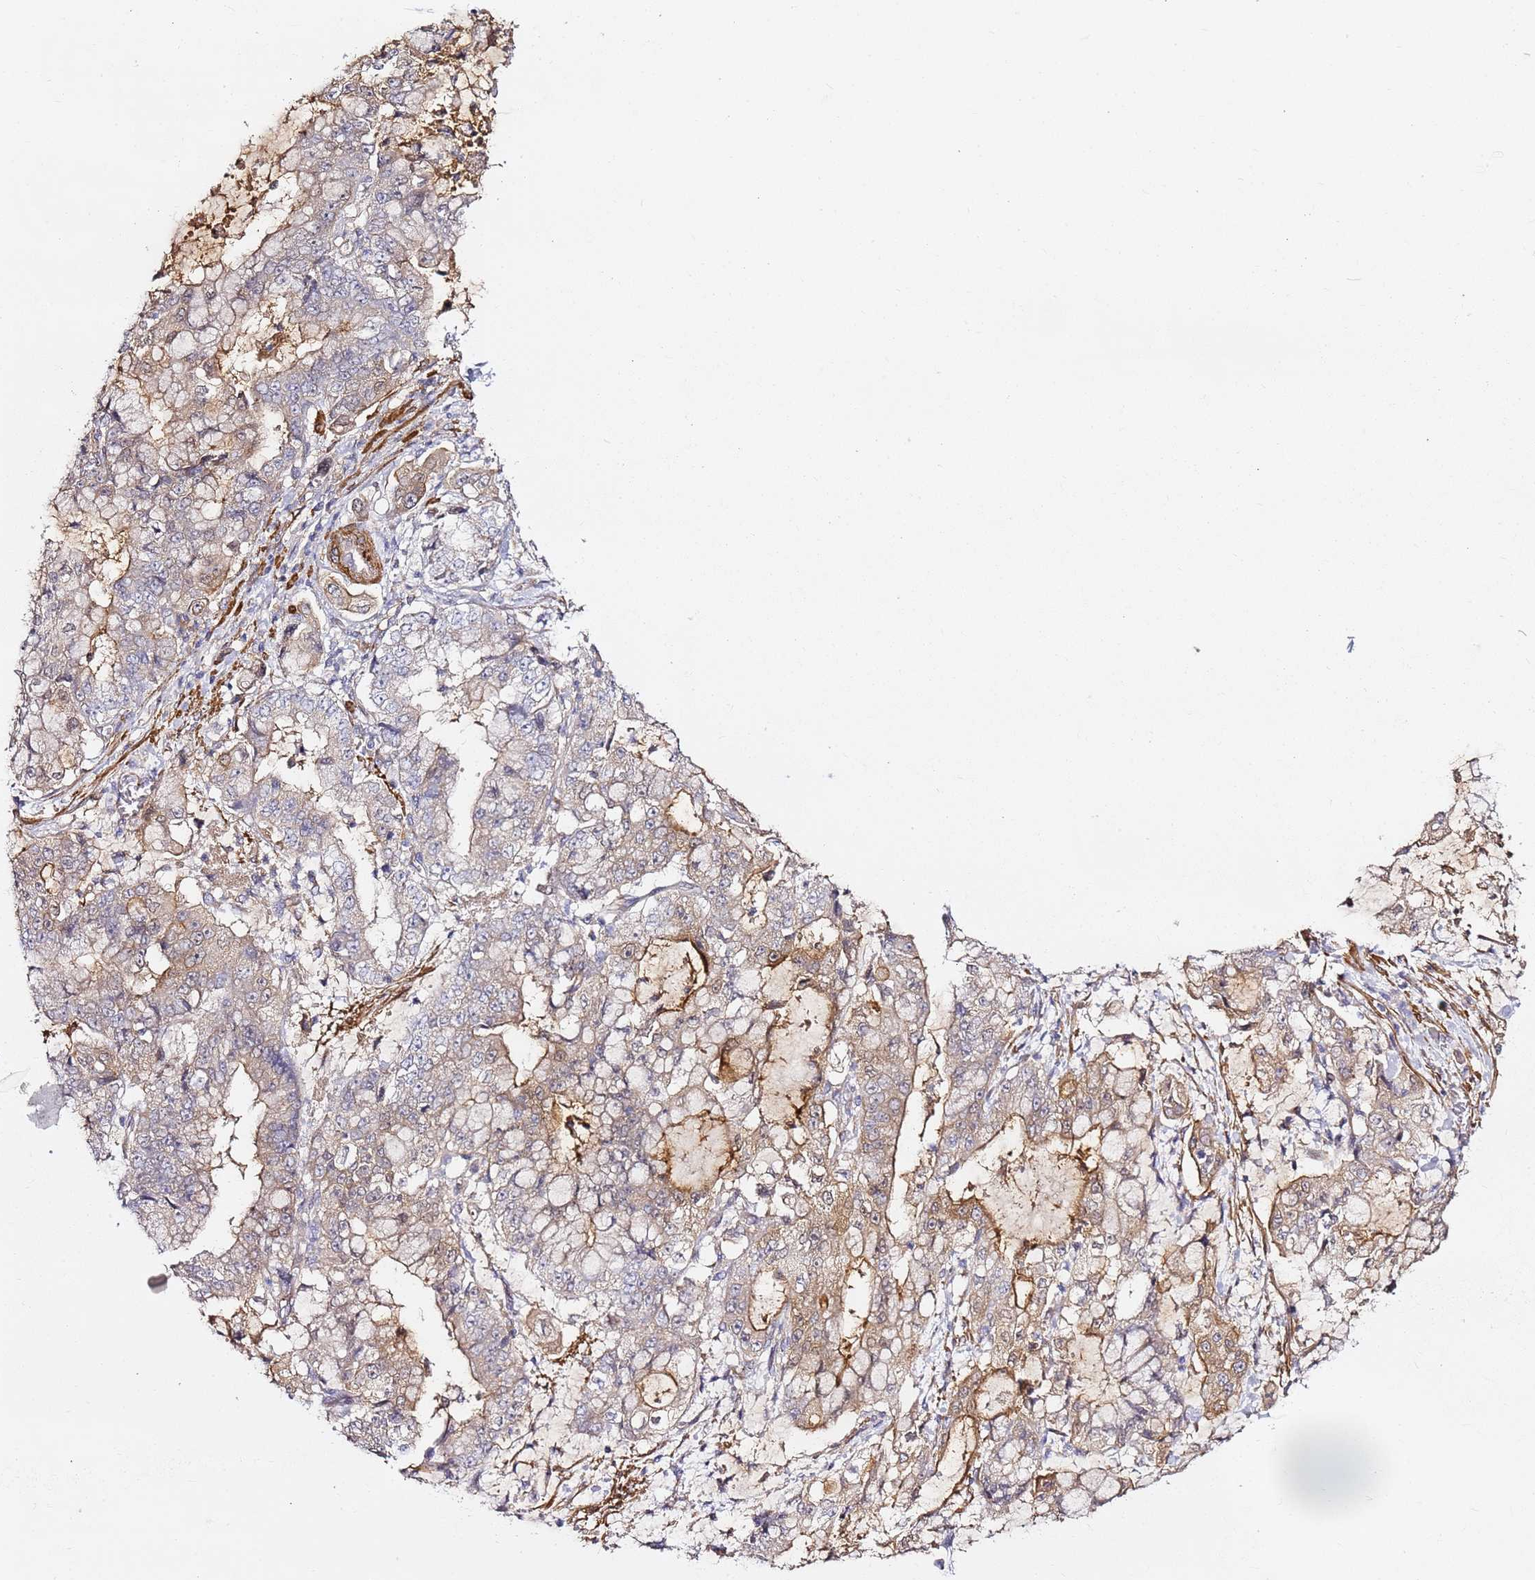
{"staining": {"intensity": "weak", "quantity": "25%-75%", "location": "cytoplasmic/membranous"}, "tissue": "stomach cancer", "cell_type": "Tumor cells", "image_type": "cancer", "snomed": [{"axis": "morphology", "description": "Adenocarcinoma, NOS"}, {"axis": "topography", "description": "Stomach"}], "caption": "Human stomach cancer (adenocarcinoma) stained for a protein (brown) demonstrates weak cytoplasmic/membranous positive staining in approximately 25%-75% of tumor cells.", "gene": "EPS8L1", "patient": {"sex": "male", "age": 76}}